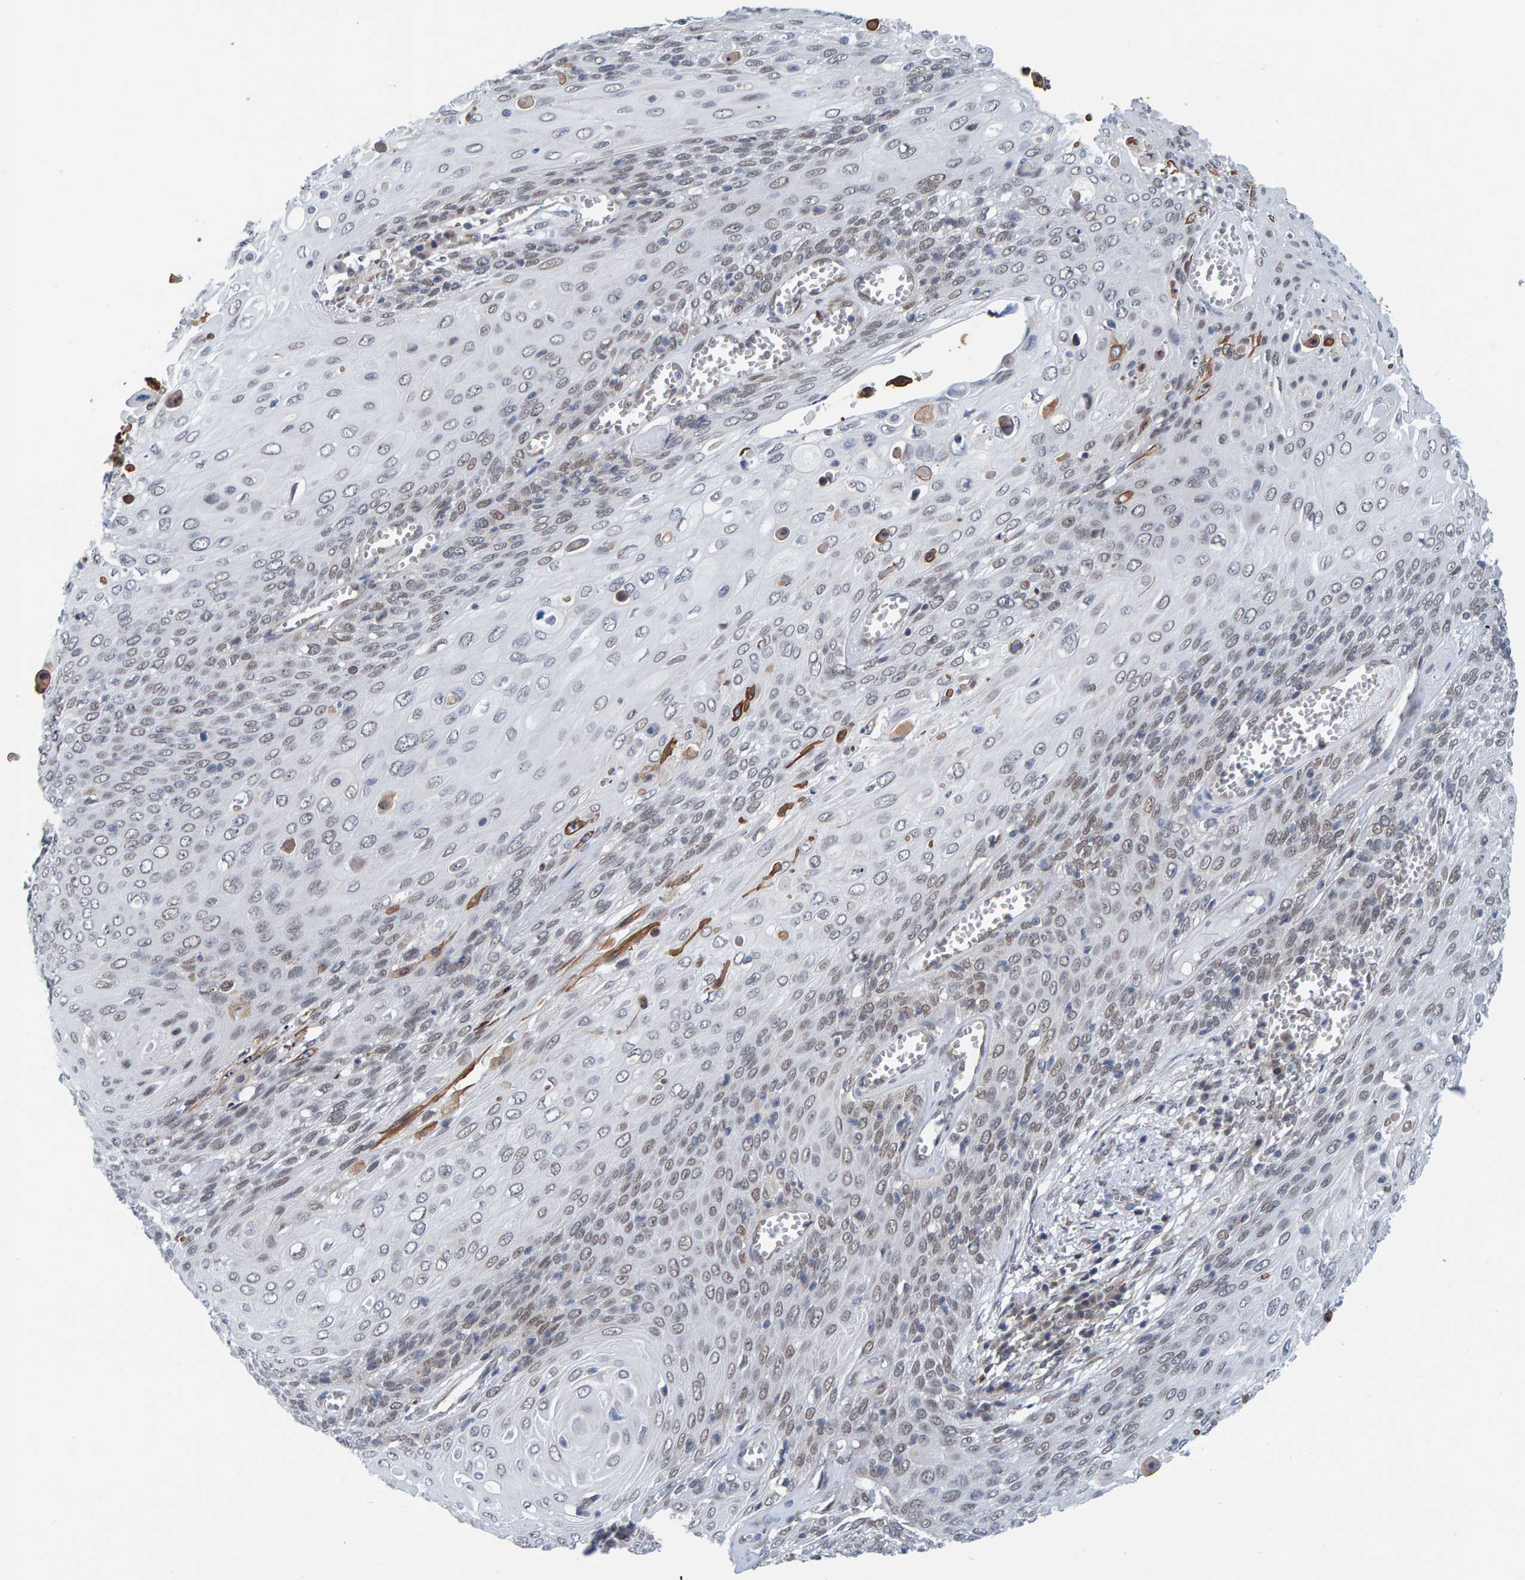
{"staining": {"intensity": "weak", "quantity": "<25%", "location": "nuclear"}, "tissue": "cervical cancer", "cell_type": "Tumor cells", "image_type": "cancer", "snomed": [{"axis": "morphology", "description": "Squamous cell carcinoma, NOS"}, {"axis": "topography", "description": "Cervix"}], "caption": "Immunohistochemical staining of human squamous cell carcinoma (cervical) demonstrates no significant expression in tumor cells. (Brightfield microscopy of DAB immunohistochemistry at high magnification).", "gene": "SCRN2", "patient": {"sex": "female", "age": 39}}